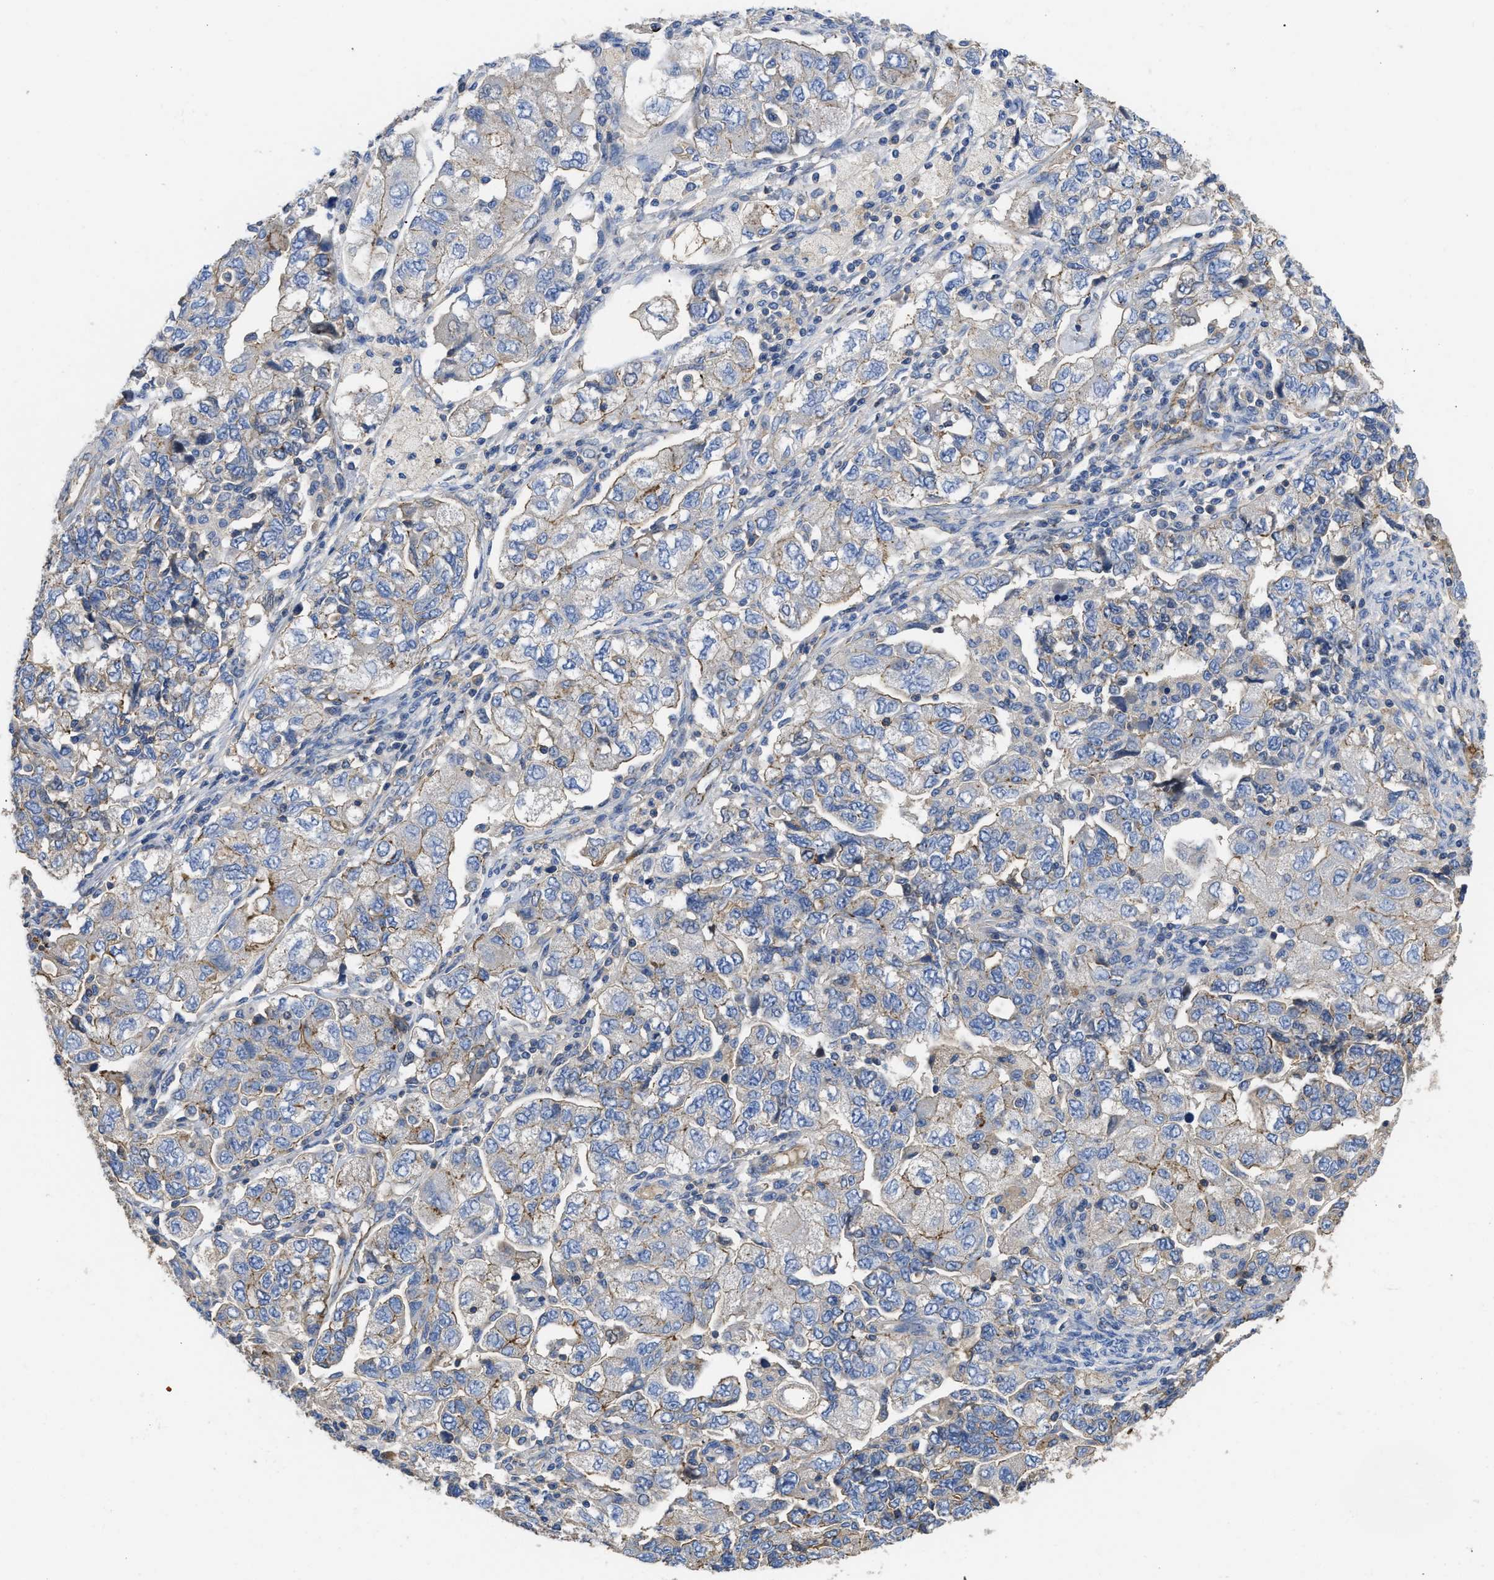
{"staining": {"intensity": "negative", "quantity": "none", "location": "none"}, "tissue": "ovarian cancer", "cell_type": "Tumor cells", "image_type": "cancer", "snomed": [{"axis": "morphology", "description": "Carcinoma, NOS"}, {"axis": "morphology", "description": "Cystadenocarcinoma, serous, NOS"}, {"axis": "topography", "description": "Ovary"}], "caption": "Image shows no protein positivity in tumor cells of ovarian cancer (serous cystadenocarcinoma) tissue.", "gene": "USP4", "patient": {"sex": "female", "age": 69}}